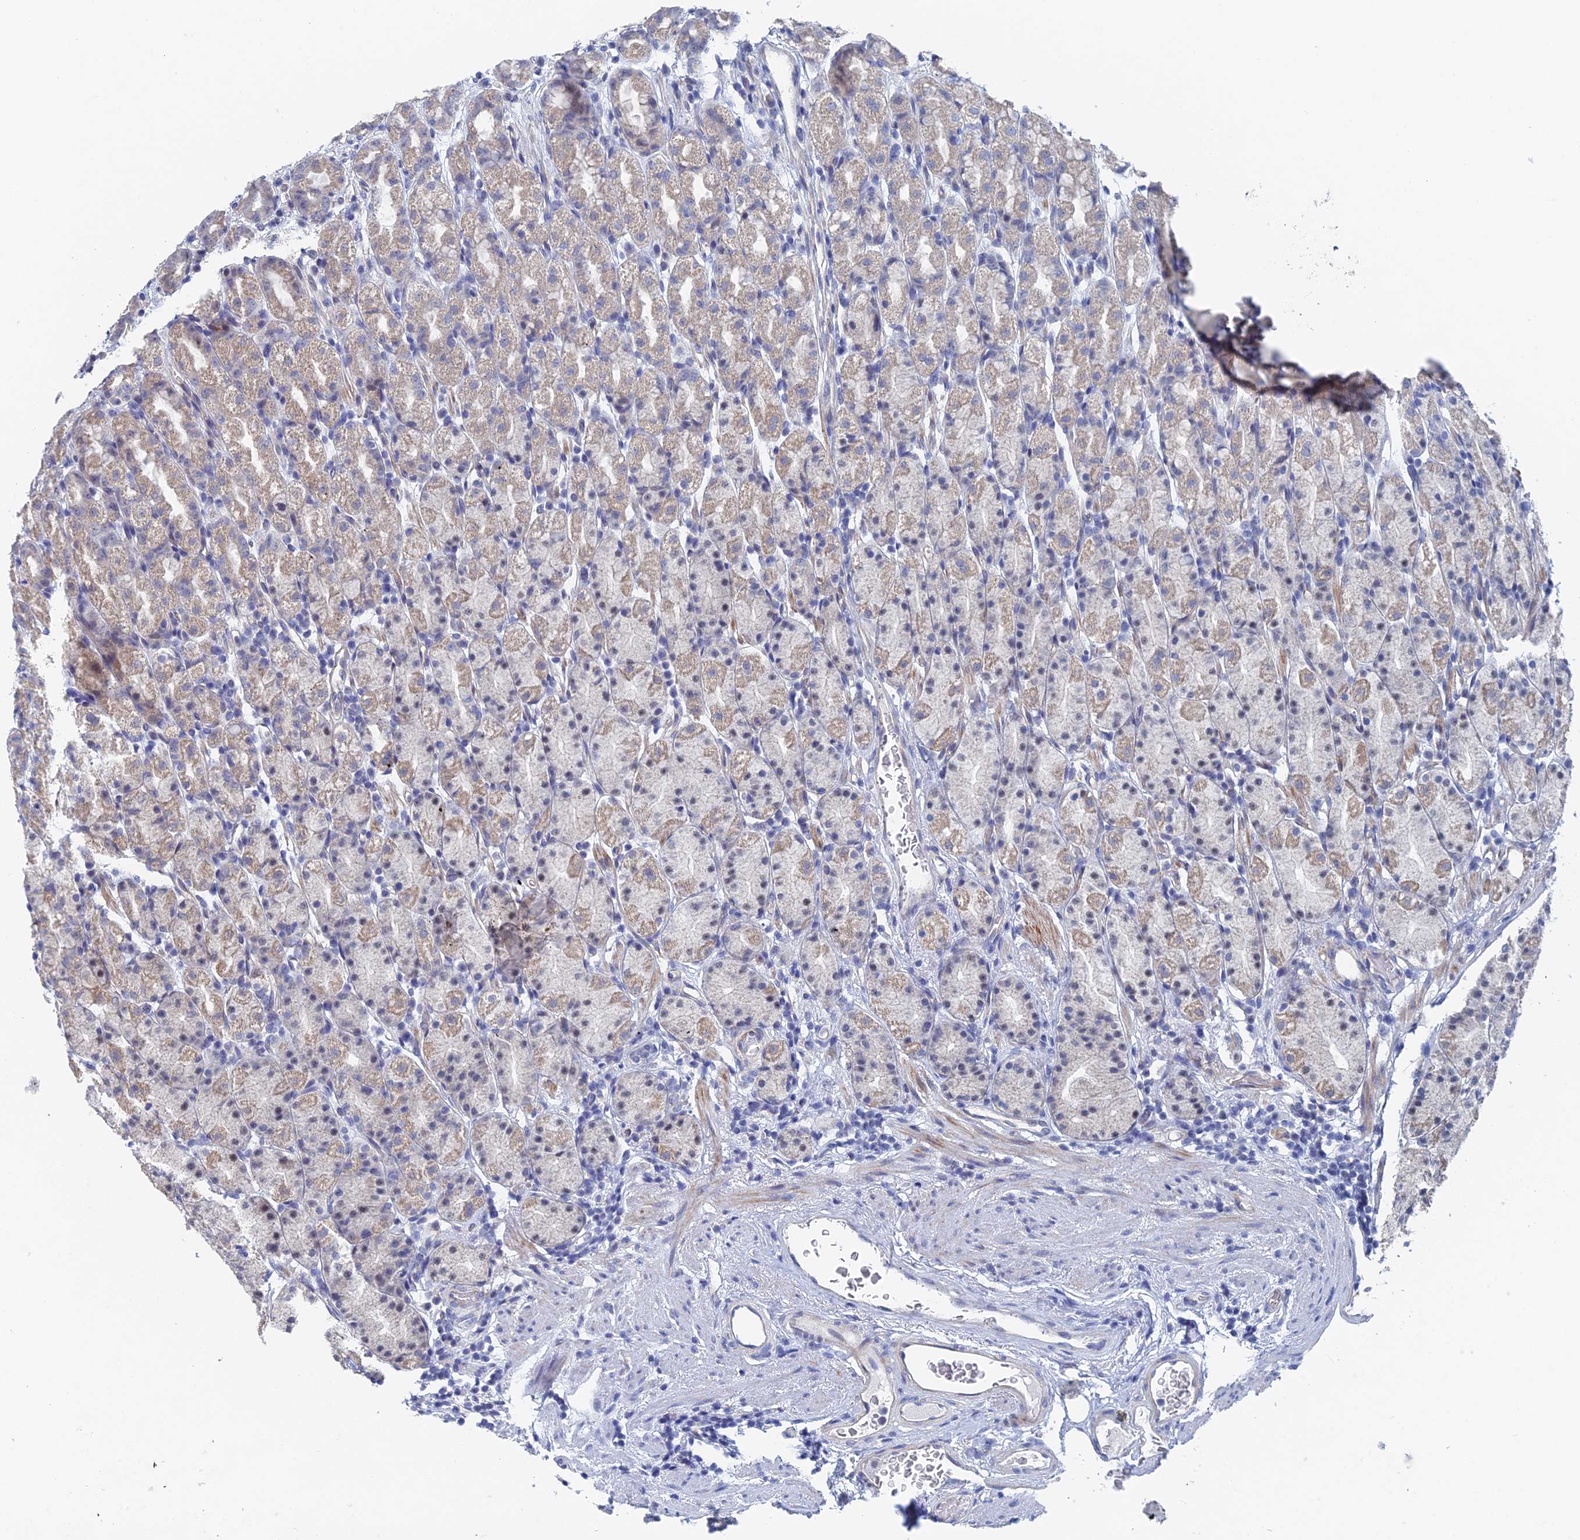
{"staining": {"intensity": "weak", "quantity": "<25%", "location": "cytoplasmic/membranous"}, "tissue": "stomach", "cell_type": "Glandular cells", "image_type": "normal", "snomed": [{"axis": "morphology", "description": "Normal tissue, NOS"}, {"axis": "topography", "description": "Stomach, upper"}, {"axis": "topography", "description": "Stomach, lower"}, {"axis": "topography", "description": "Small intestine"}], "caption": "Immunohistochemistry (IHC) image of benign stomach: human stomach stained with DAB demonstrates no significant protein positivity in glandular cells.", "gene": "GMNC", "patient": {"sex": "male", "age": 68}}